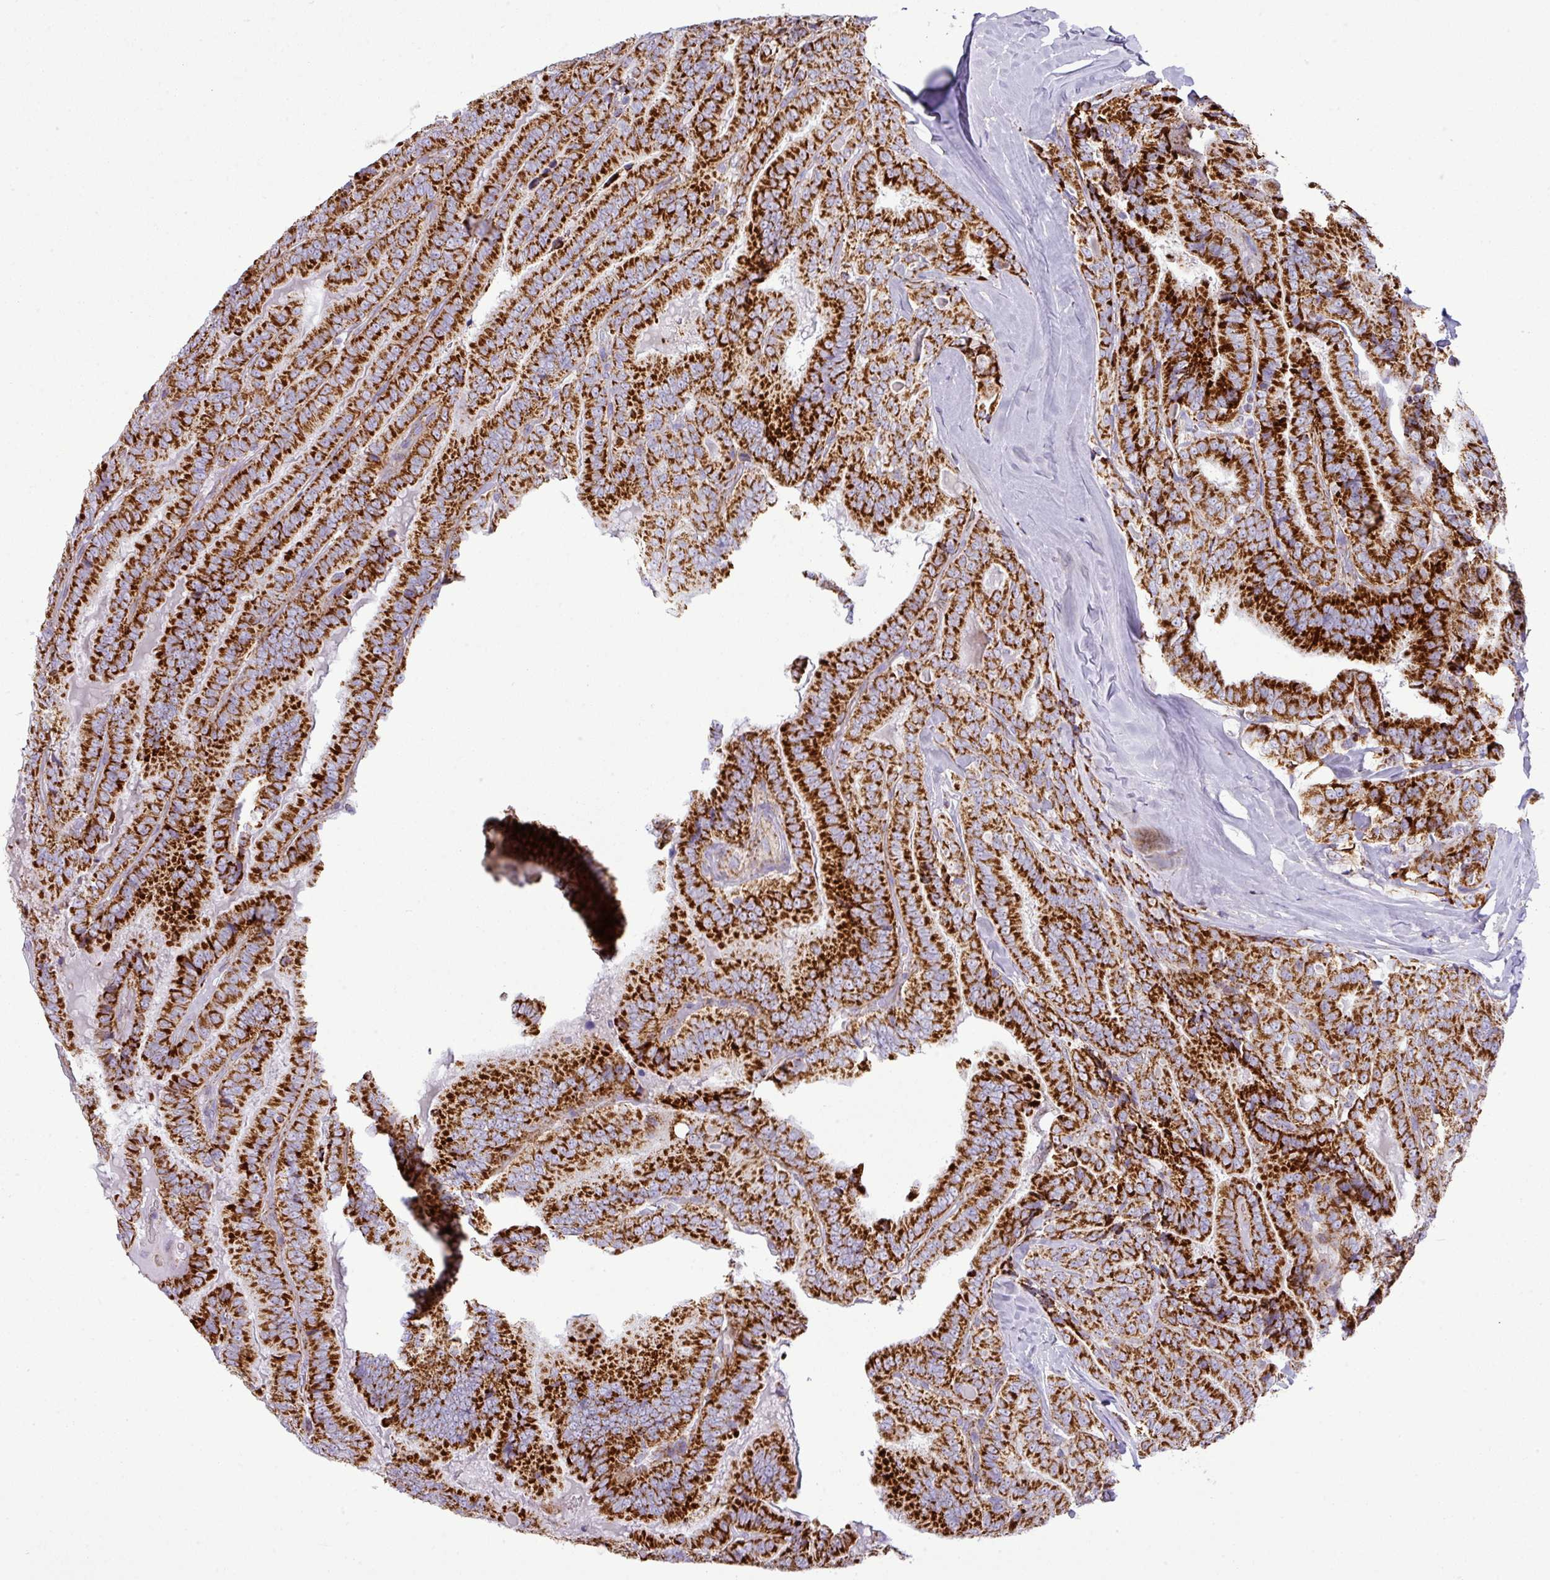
{"staining": {"intensity": "strong", "quantity": ">75%", "location": "cytoplasmic/membranous"}, "tissue": "thyroid cancer", "cell_type": "Tumor cells", "image_type": "cancer", "snomed": [{"axis": "morphology", "description": "Papillary adenocarcinoma, NOS"}, {"axis": "topography", "description": "Thyroid gland"}], "caption": "This is a micrograph of IHC staining of papillary adenocarcinoma (thyroid), which shows strong expression in the cytoplasmic/membranous of tumor cells.", "gene": "ZNF81", "patient": {"sex": "male", "age": 61}}